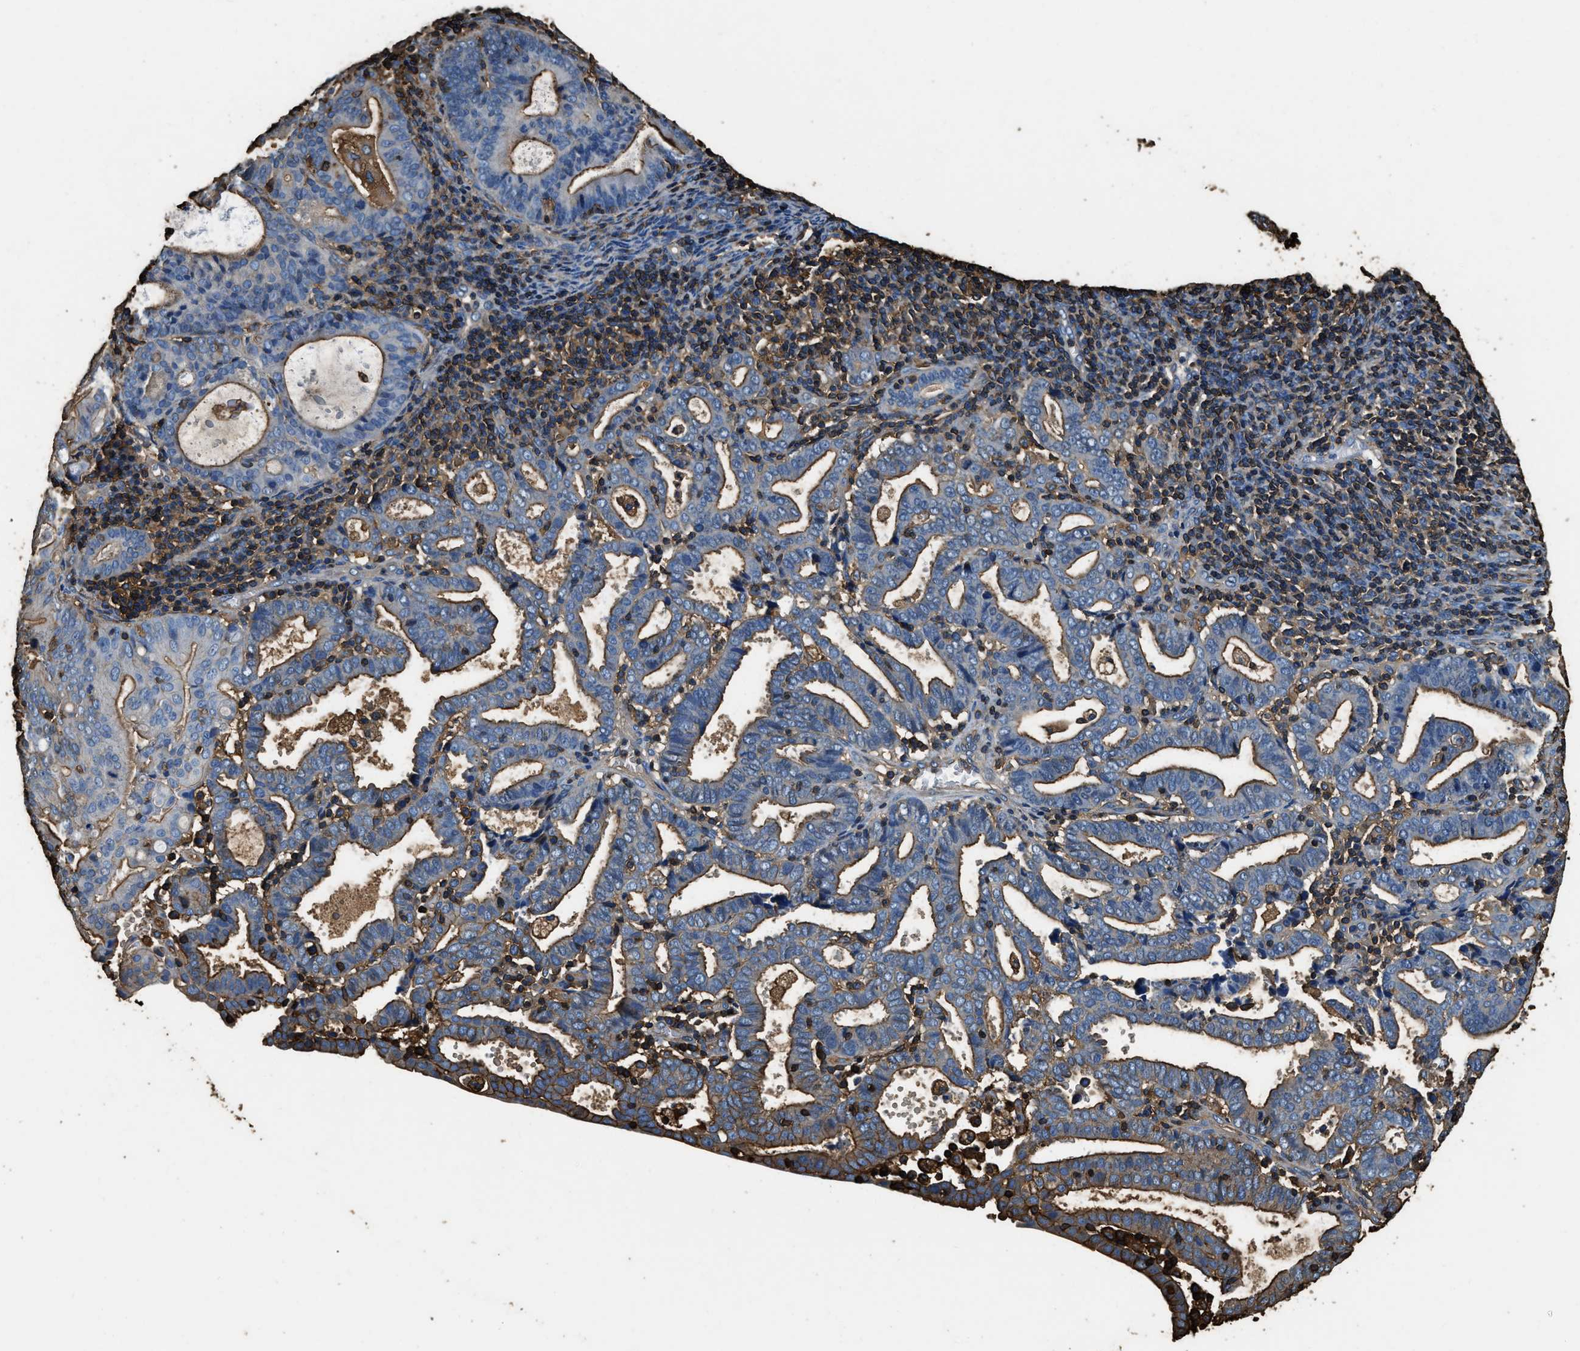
{"staining": {"intensity": "moderate", "quantity": ">75%", "location": "cytoplasmic/membranous"}, "tissue": "endometrial cancer", "cell_type": "Tumor cells", "image_type": "cancer", "snomed": [{"axis": "morphology", "description": "Adenocarcinoma, NOS"}, {"axis": "topography", "description": "Uterus"}], "caption": "A medium amount of moderate cytoplasmic/membranous expression is identified in approximately >75% of tumor cells in endometrial cancer tissue.", "gene": "ACCS", "patient": {"sex": "female", "age": 83}}